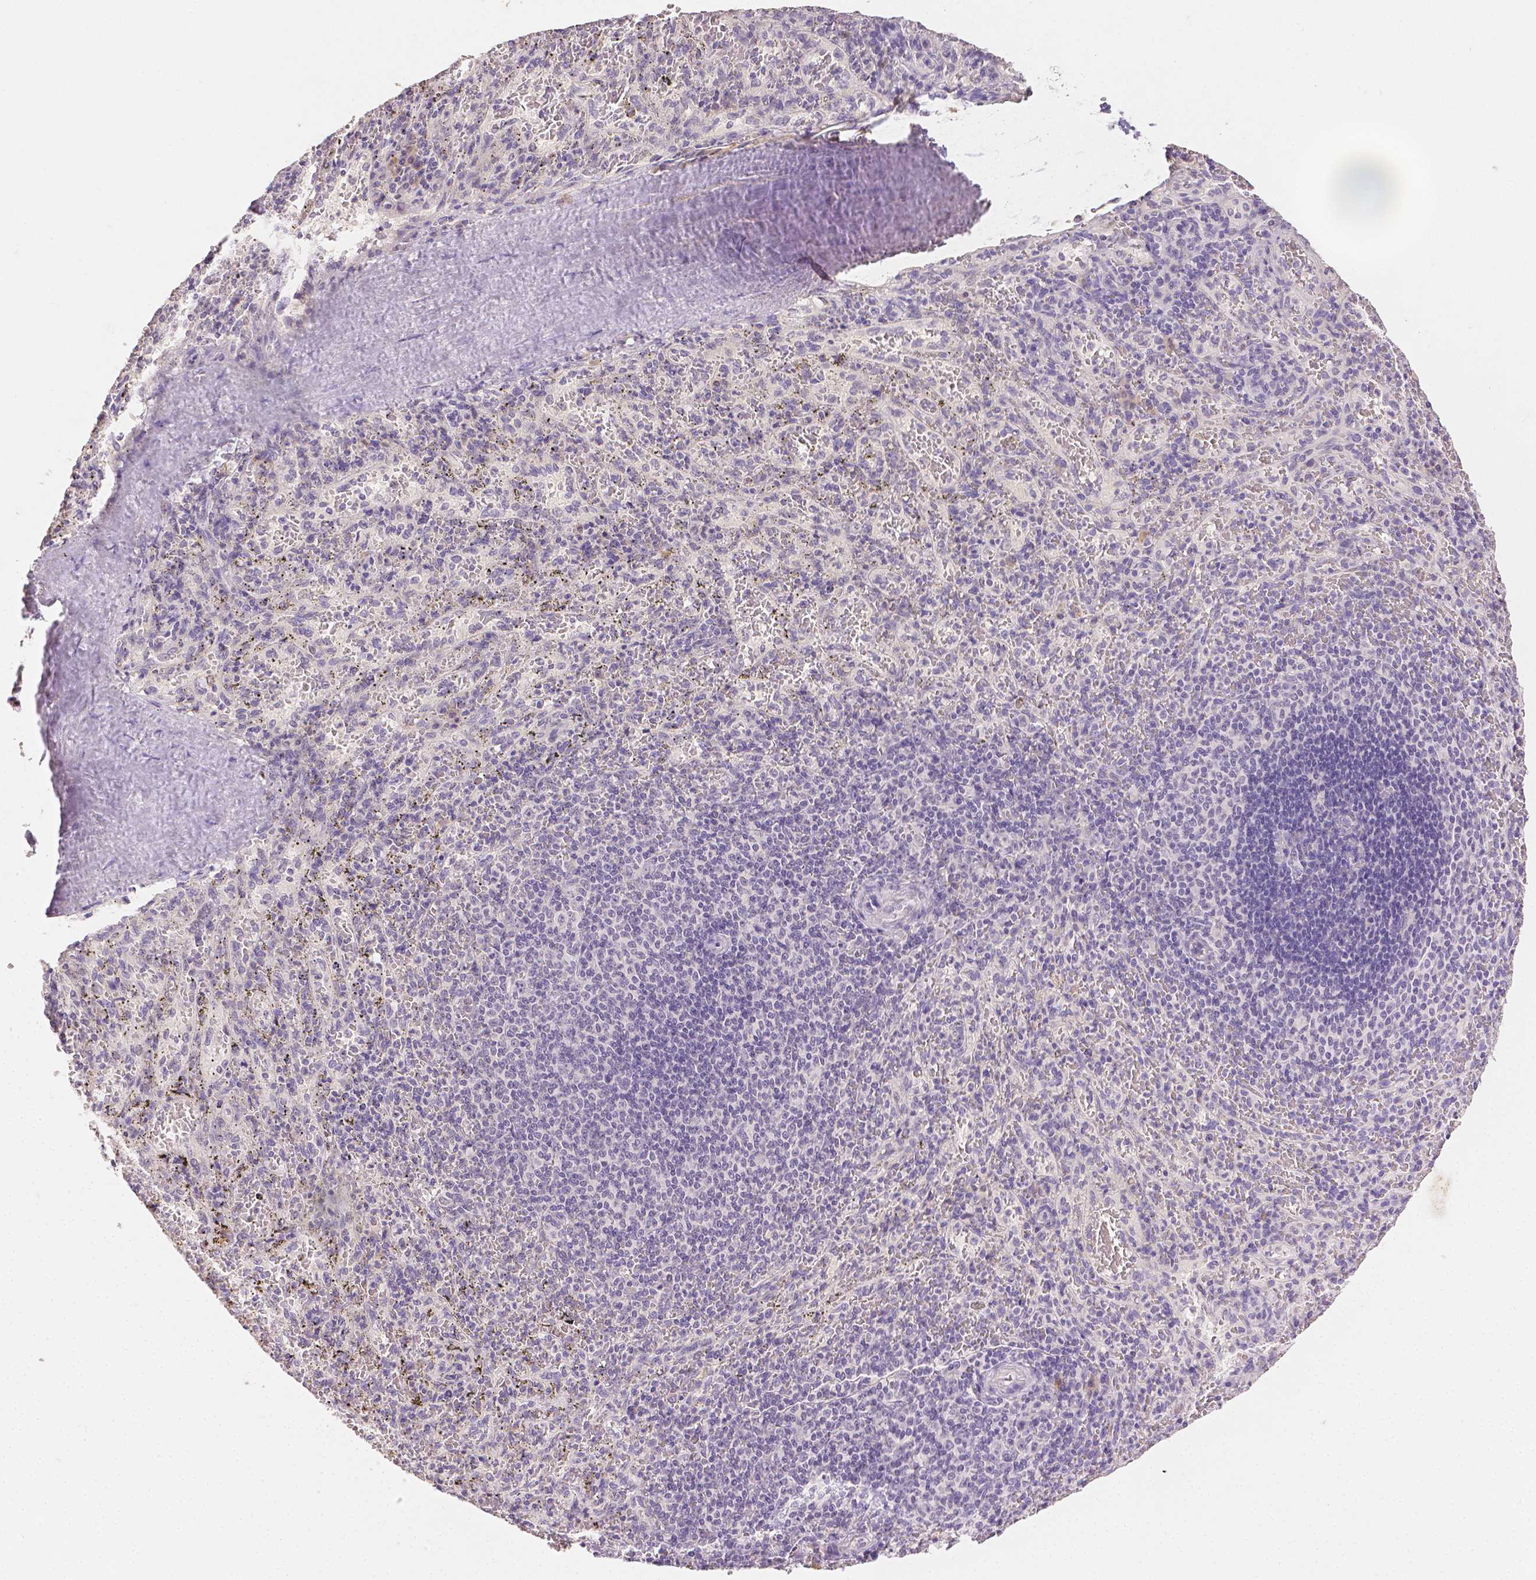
{"staining": {"intensity": "negative", "quantity": "none", "location": "none"}, "tissue": "spleen", "cell_type": "Cells in red pulp", "image_type": "normal", "snomed": [{"axis": "morphology", "description": "Normal tissue, NOS"}, {"axis": "topography", "description": "Spleen"}], "caption": "Protein analysis of unremarkable spleen demonstrates no significant expression in cells in red pulp.", "gene": "TGM1", "patient": {"sex": "male", "age": 57}}